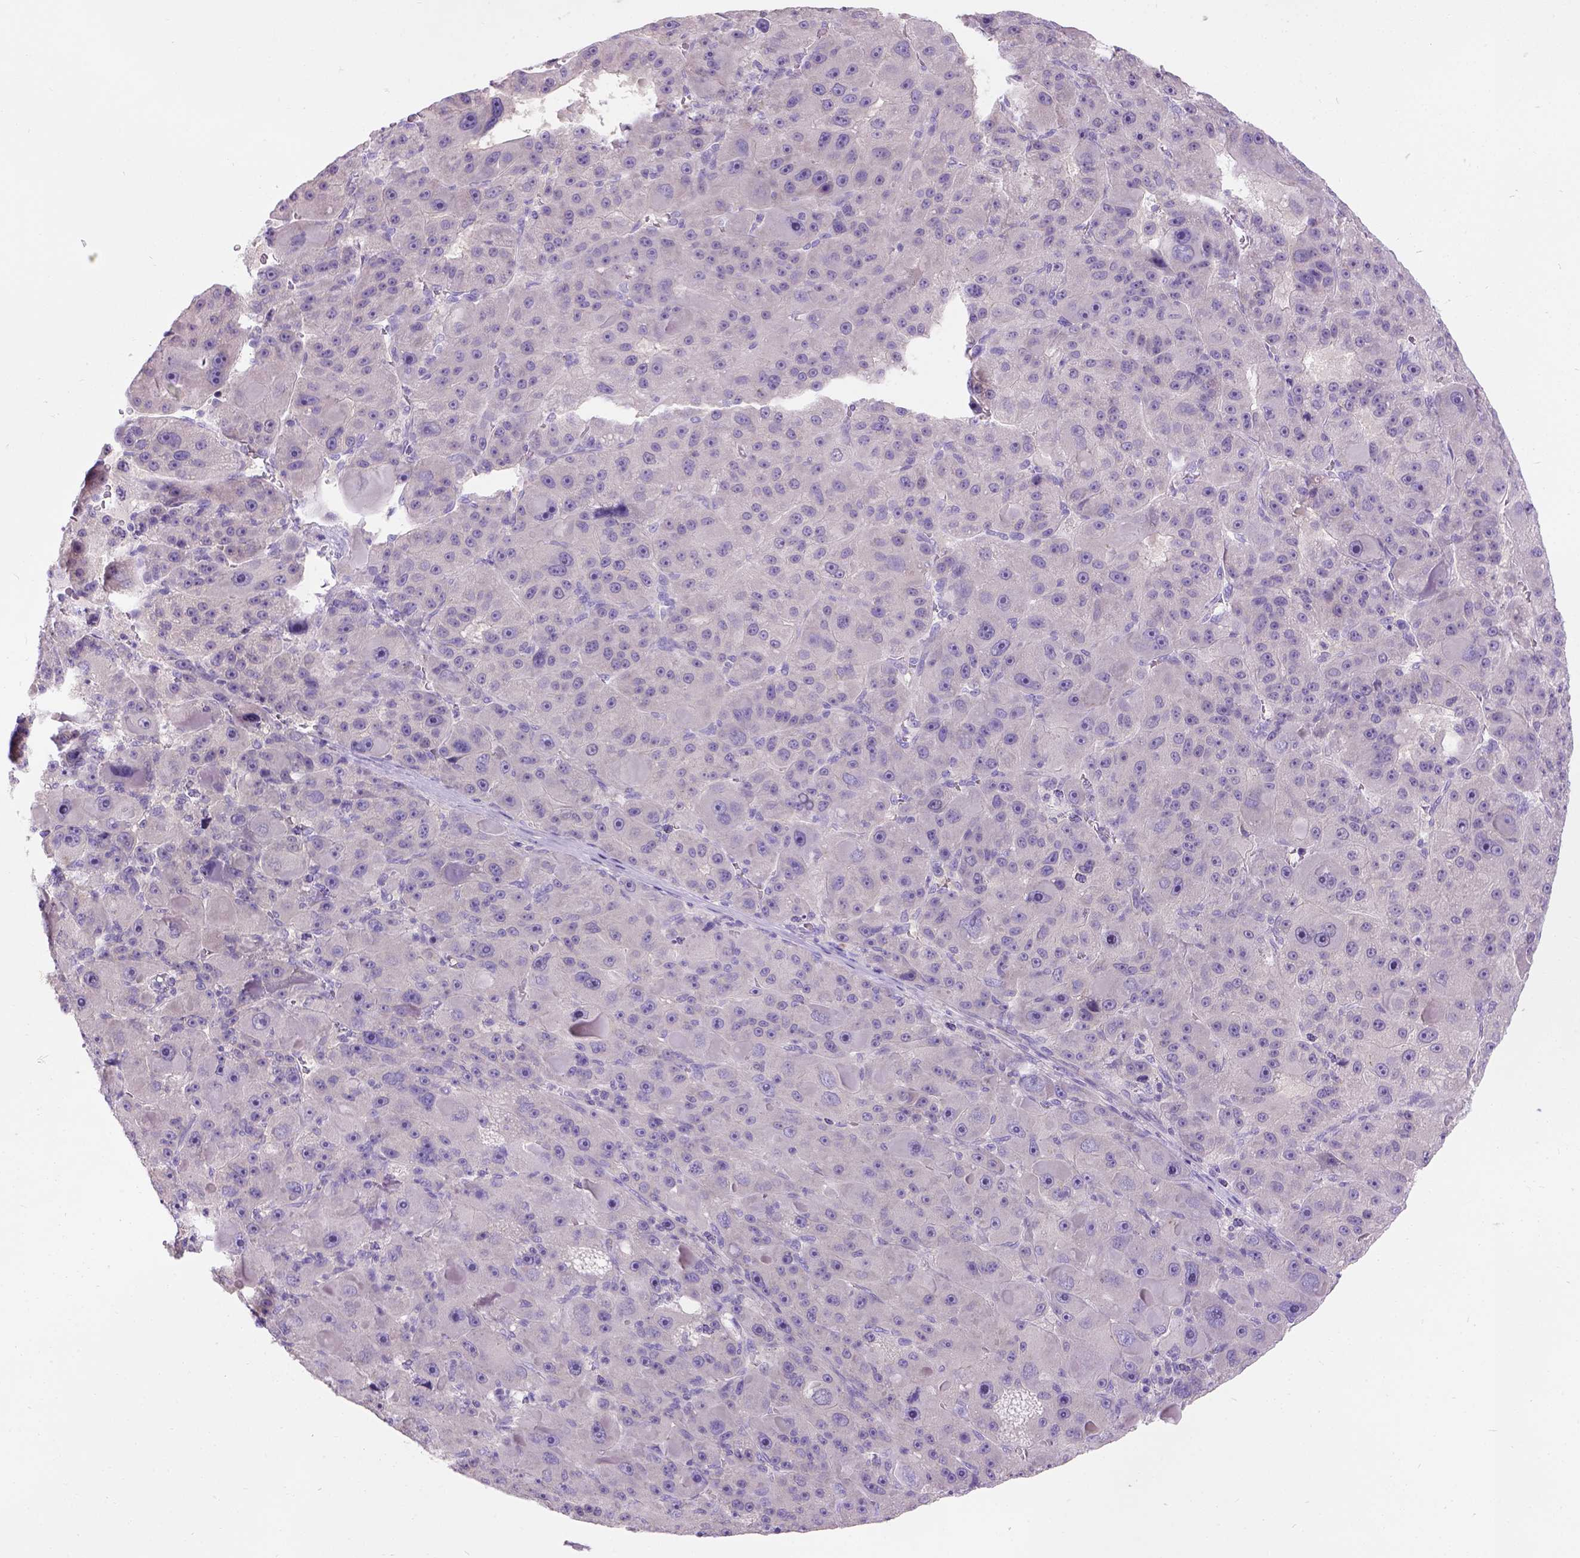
{"staining": {"intensity": "negative", "quantity": "none", "location": "none"}, "tissue": "liver cancer", "cell_type": "Tumor cells", "image_type": "cancer", "snomed": [{"axis": "morphology", "description": "Carcinoma, Hepatocellular, NOS"}, {"axis": "topography", "description": "Liver"}], "caption": "Liver cancer was stained to show a protein in brown. There is no significant staining in tumor cells.", "gene": "C20orf144", "patient": {"sex": "male", "age": 76}}